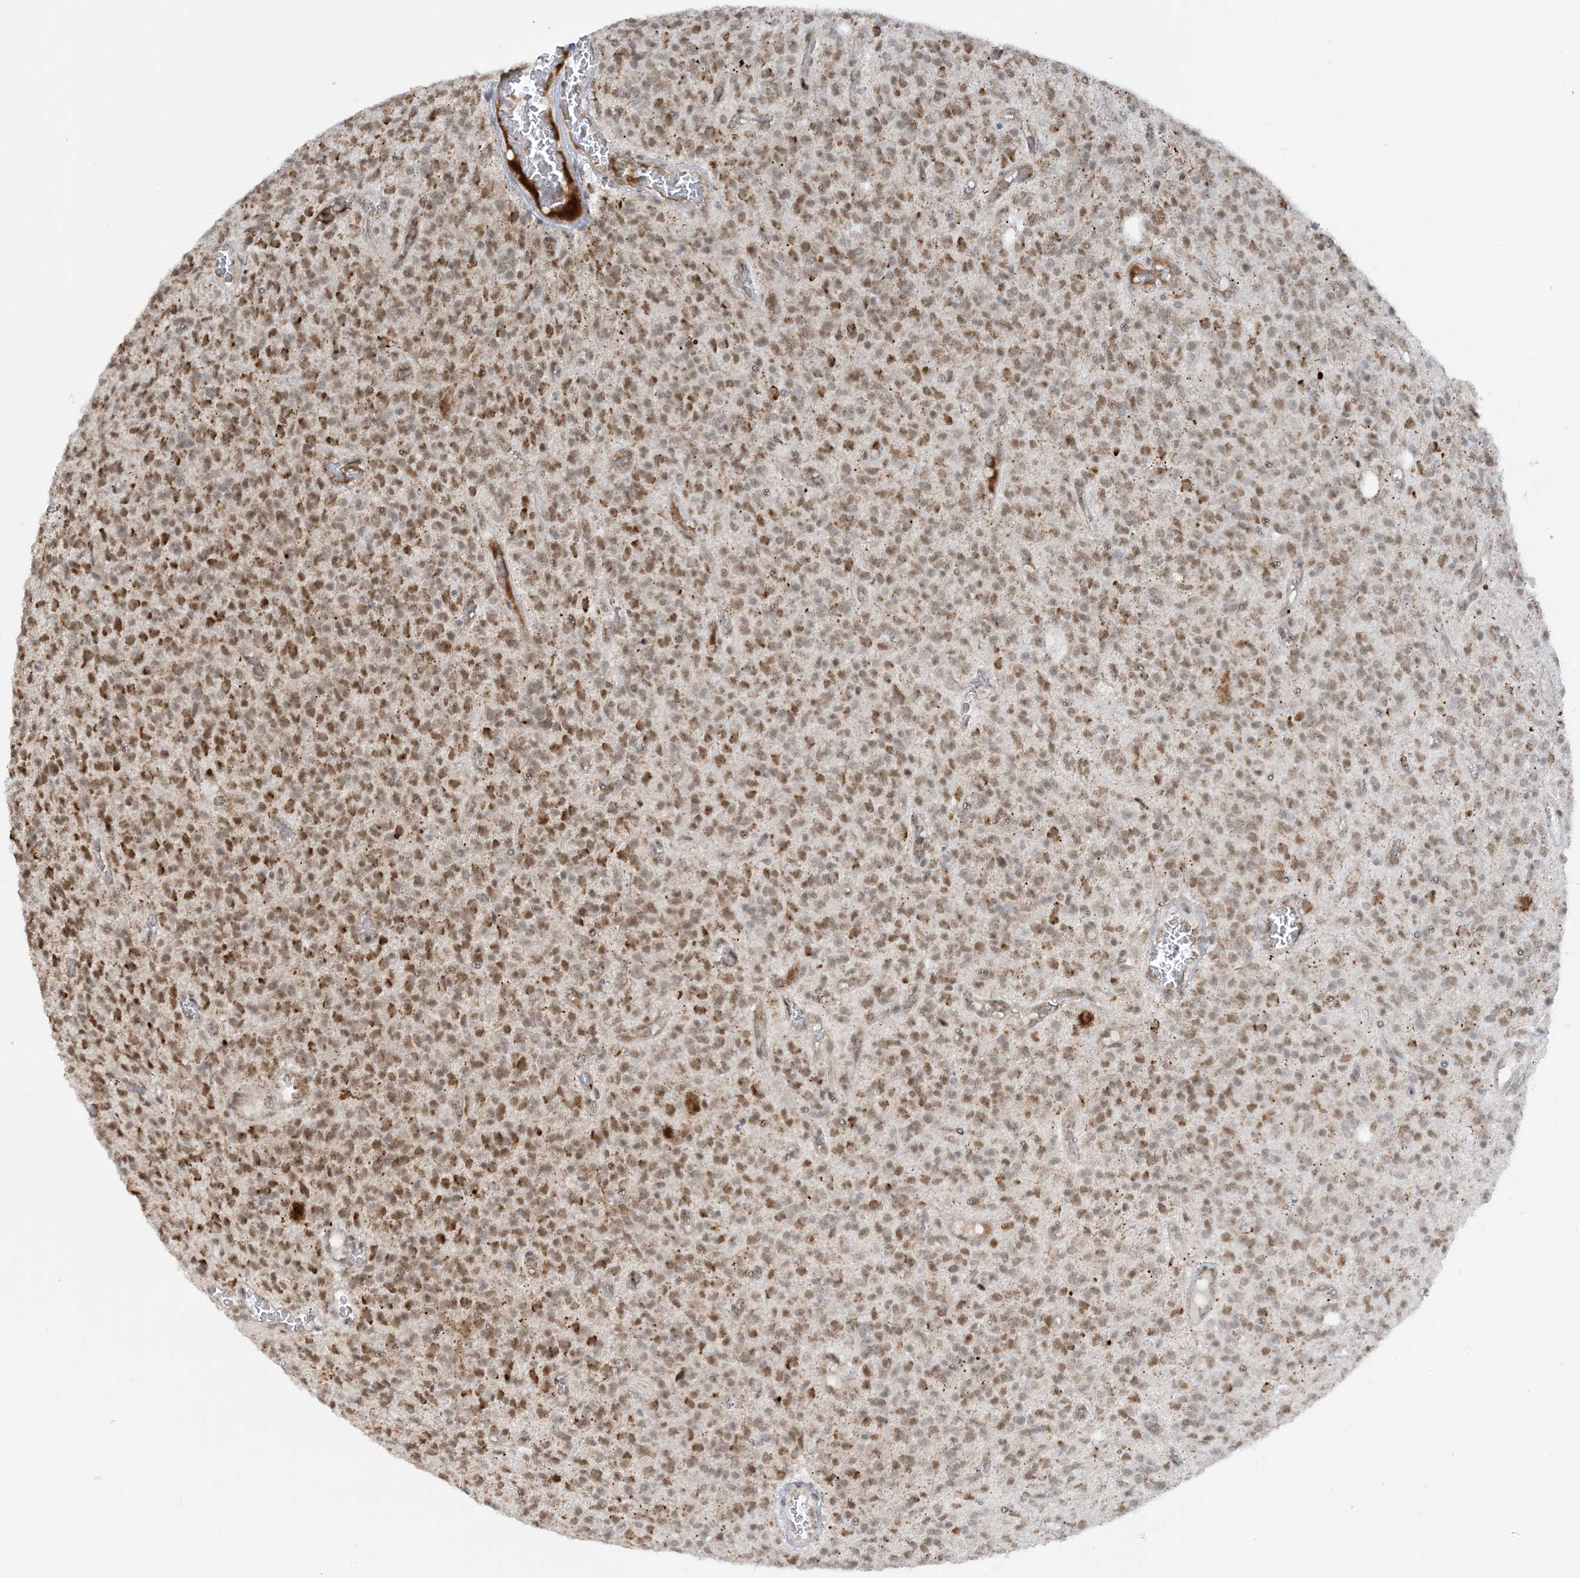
{"staining": {"intensity": "moderate", "quantity": ">75%", "location": "nuclear"}, "tissue": "glioma", "cell_type": "Tumor cells", "image_type": "cancer", "snomed": [{"axis": "morphology", "description": "Glioma, malignant, High grade"}, {"axis": "topography", "description": "Brain"}], "caption": "The histopathology image shows a brown stain indicating the presence of a protein in the nuclear of tumor cells in malignant glioma (high-grade).", "gene": "ECT2L", "patient": {"sex": "male", "age": 34}}